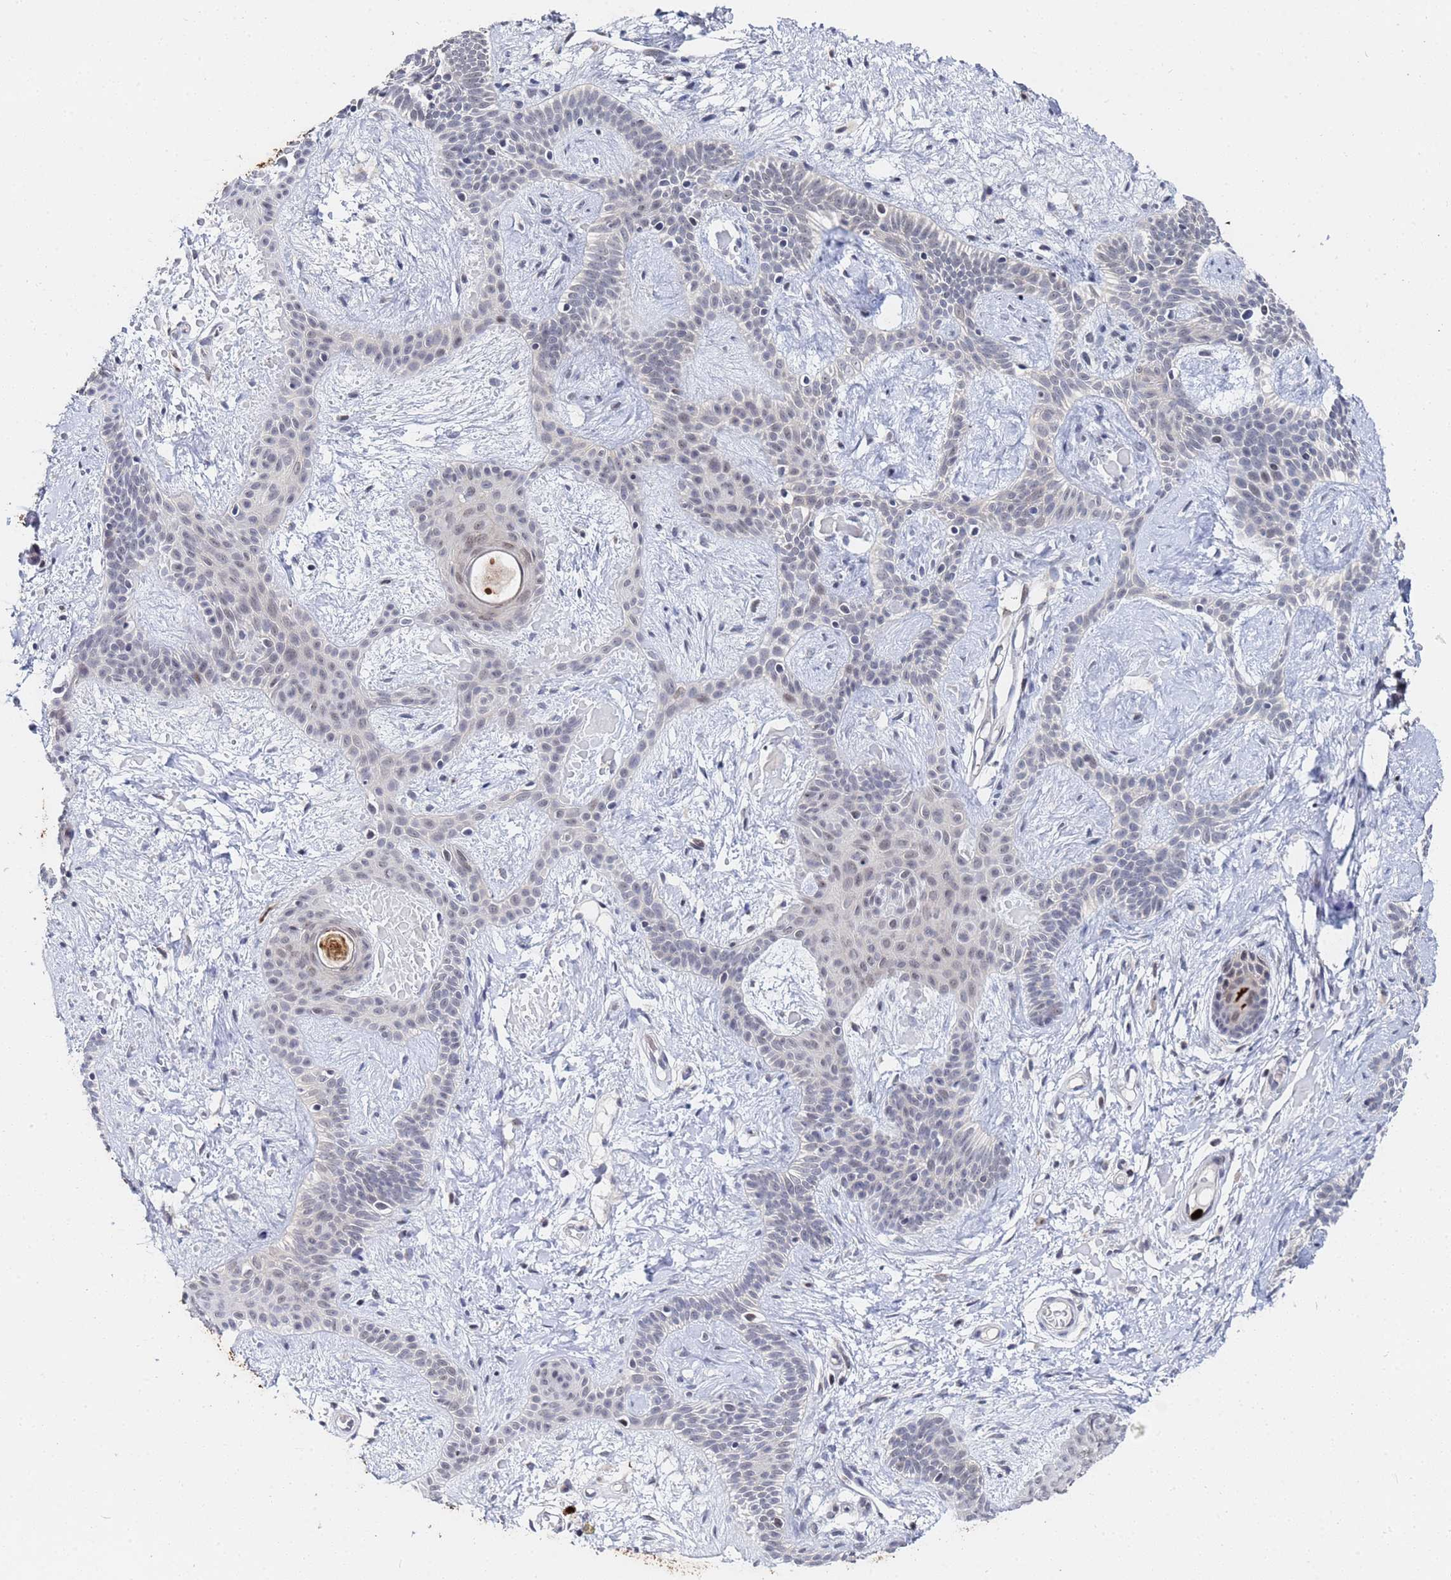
{"staining": {"intensity": "negative", "quantity": "none", "location": "none"}, "tissue": "skin cancer", "cell_type": "Tumor cells", "image_type": "cancer", "snomed": [{"axis": "morphology", "description": "Basal cell carcinoma"}, {"axis": "topography", "description": "Skin"}], "caption": "High power microscopy image of an immunohistochemistry micrograph of basal cell carcinoma (skin), revealing no significant expression in tumor cells.", "gene": "MTCL1", "patient": {"sex": "male", "age": 78}}